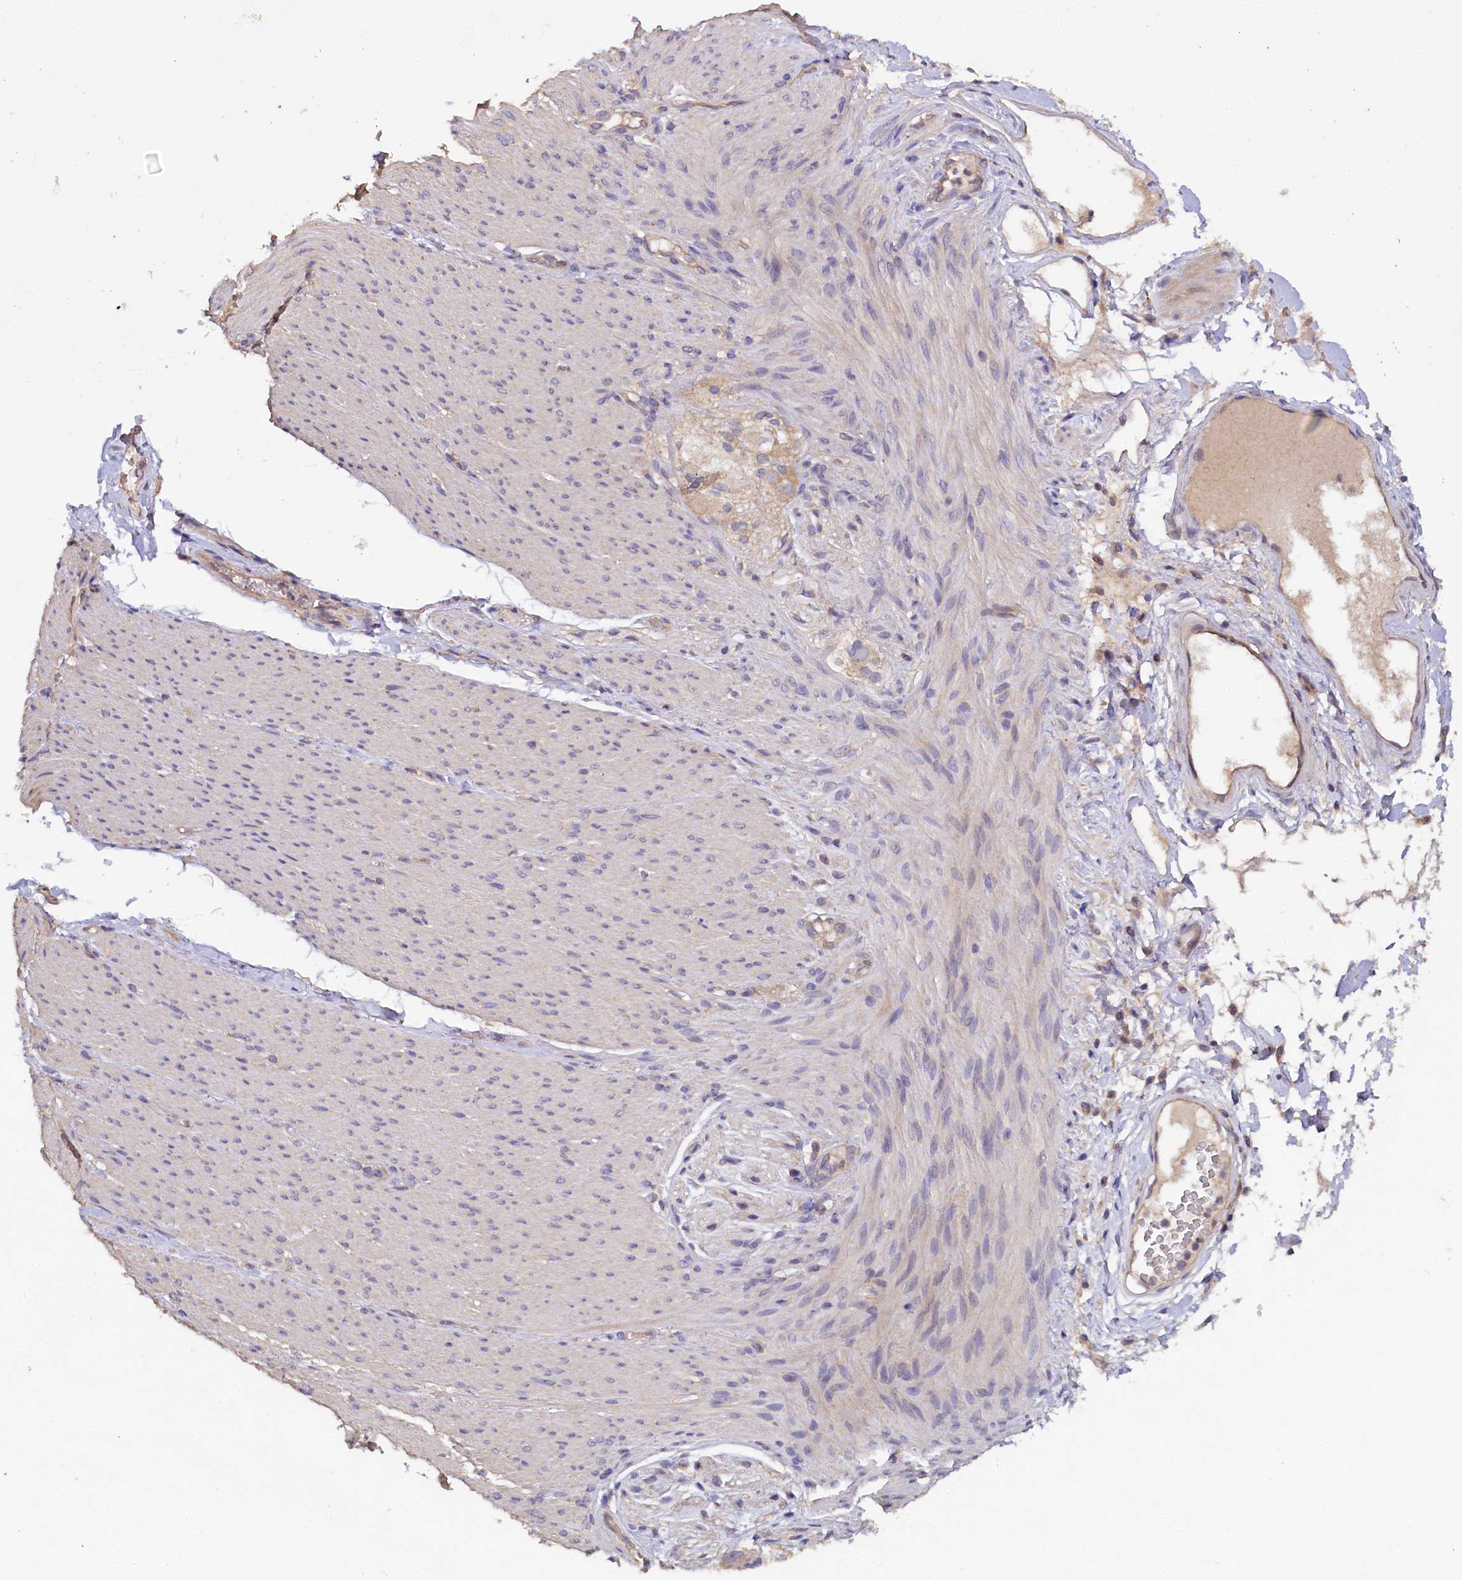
{"staining": {"intensity": "negative", "quantity": "none", "location": "none"}, "tissue": "adipose tissue", "cell_type": "Adipocytes", "image_type": "normal", "snomed": [{"axis": "morphology", "description": "Normal tissue, NOS"}, {"axis": "topography", "description": "Colon"}, {"axis": "topography", "description": "Peripheral nerve tissue"}], "caption": "Immunohistochemistry of normal adipose tissue displays no expression in adipocytes.", "gene": "ETFBKMT", "patient": {"sex": "female", "age": 61}}